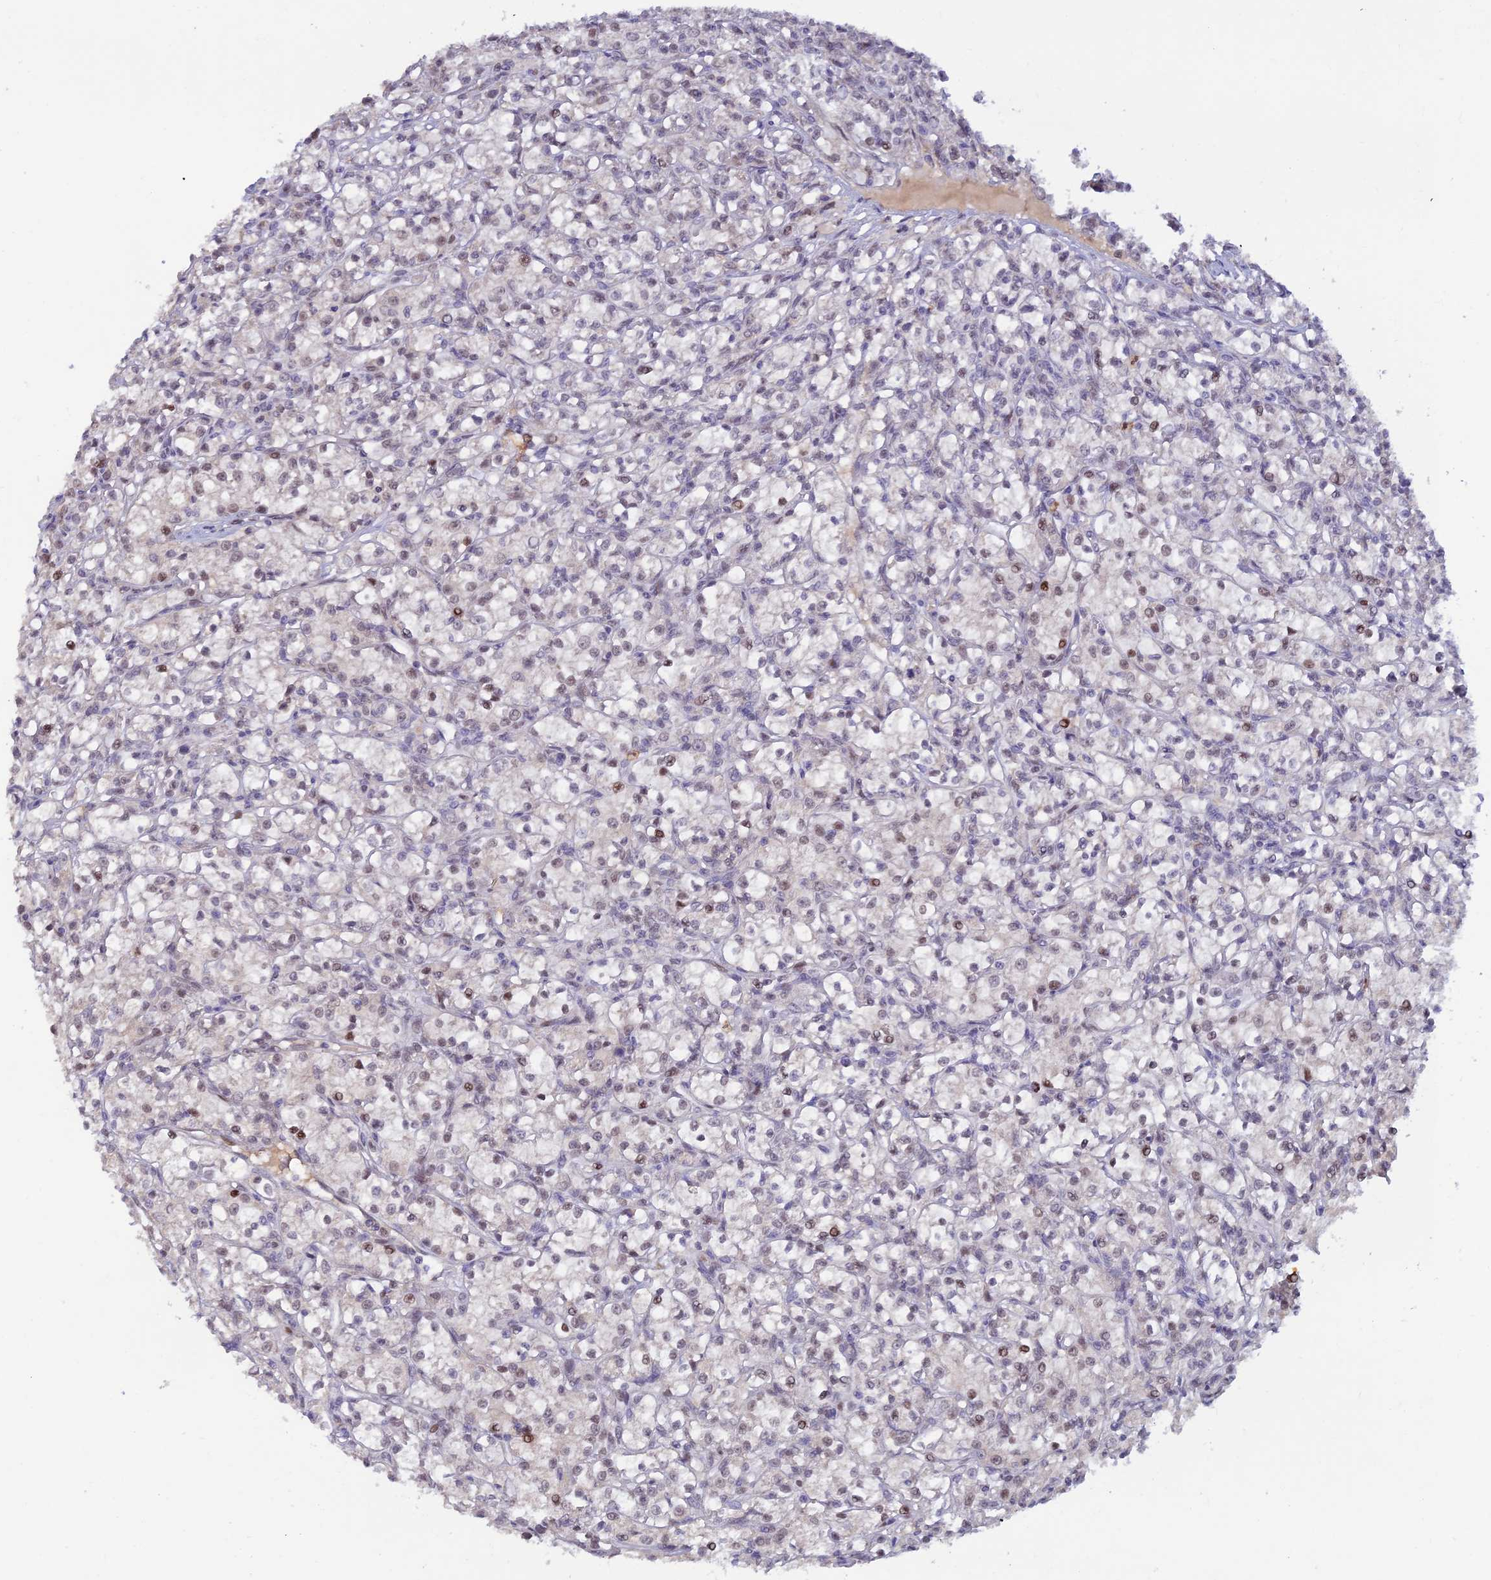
{"staining": {"intensity": "weak", "quantity": "25%-75%", "location": "nuclear"}, "tissue": "renal cancer", "cell_type": "Tumor cells", "image_type": "cancer", "snomed": [{"axis": "morphology", "description": "Adenocarcinoma, NOS"}, {"axis": "topography", "description": "Kidney"}], "caption": "IHC of adenocarcinoma (renal) demonstrates low levels of weak nuclear positivity in approximately 25%-75% of tumor cells.", "gene": "FASTKD5", "patient": {"sex": "female", "age": 59}}